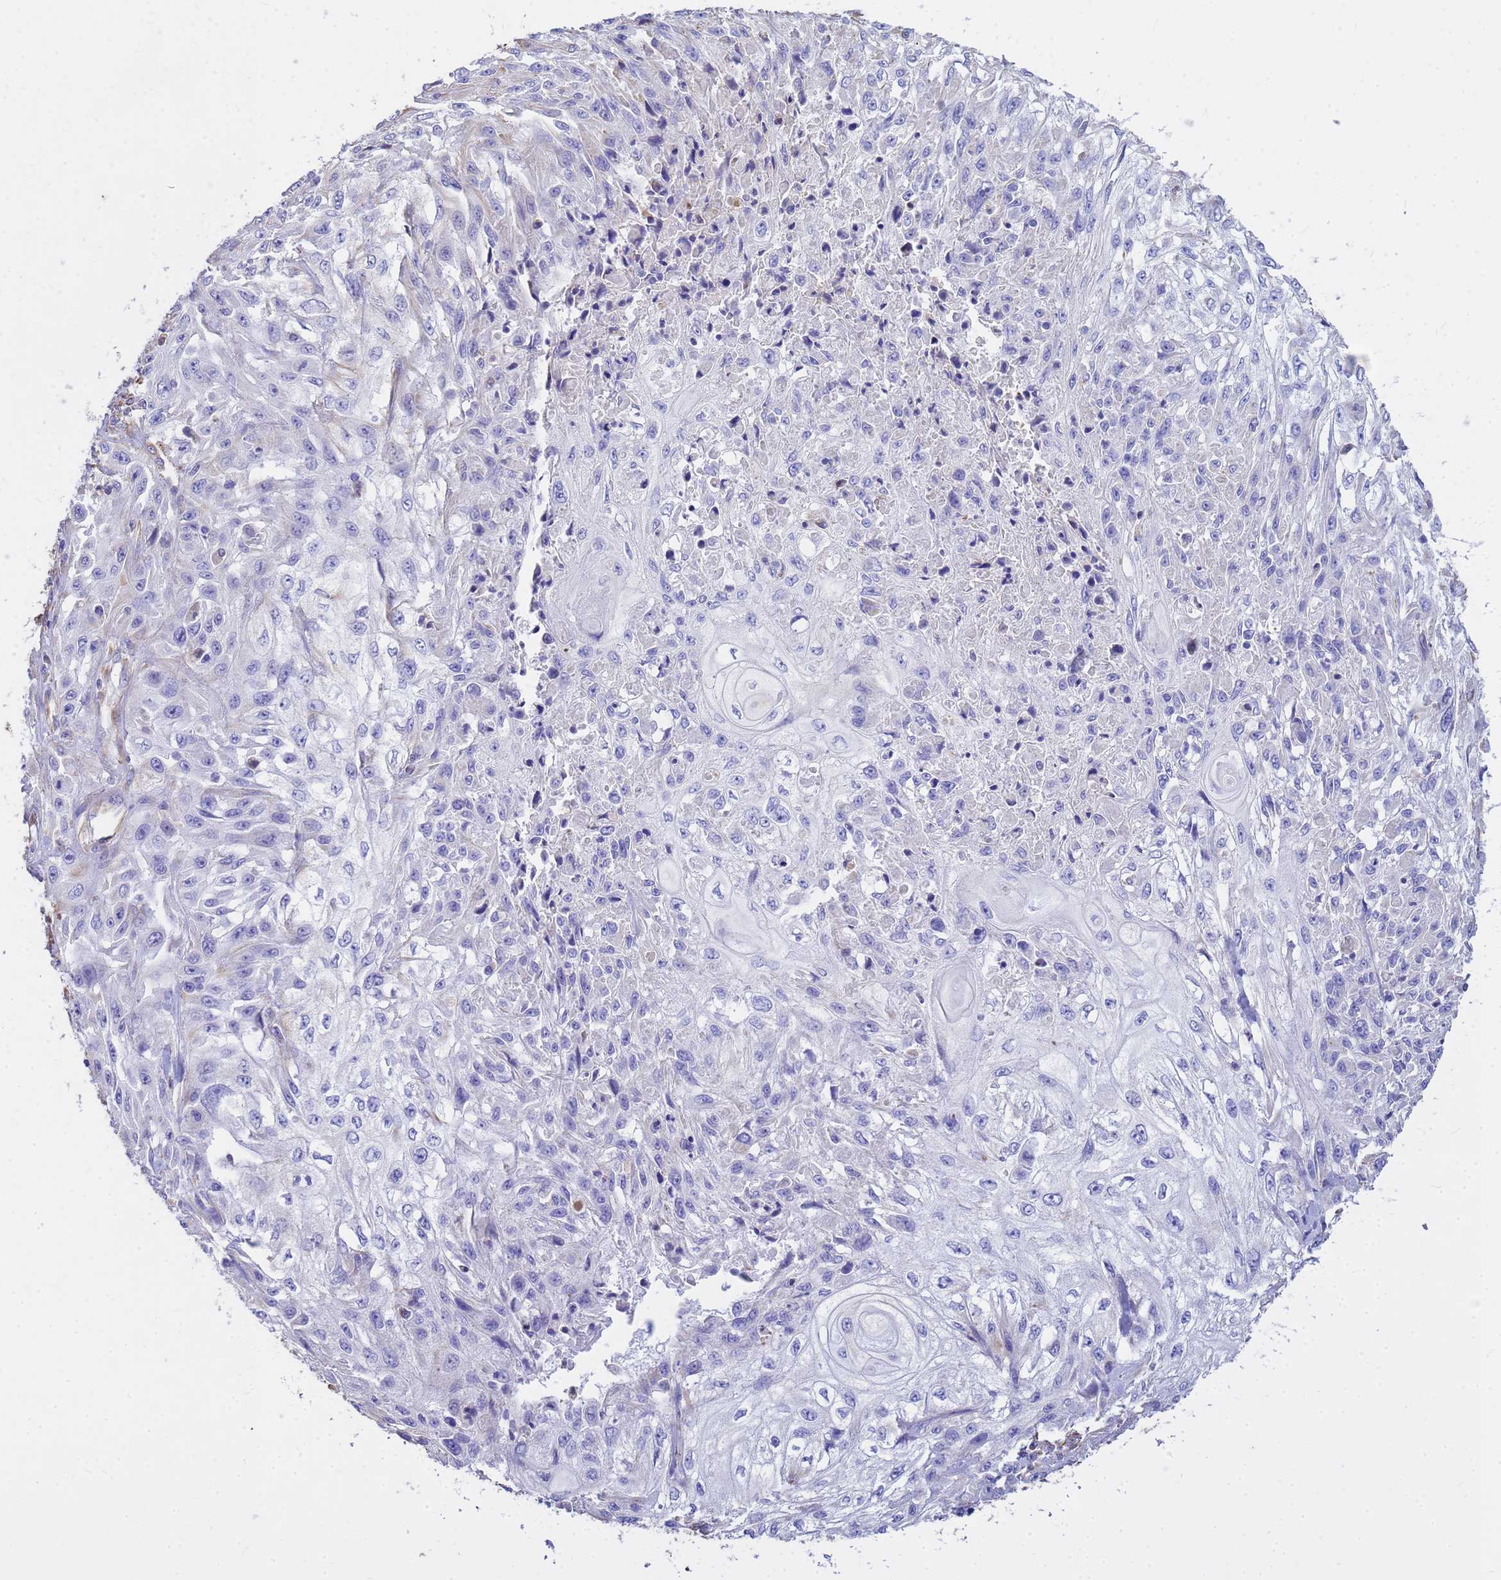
{"staining": {"intensity": "negative", "quantity": "none", "location": "none"}, "tissue": "skin cancer", "cell_type": "Tumor cells", "image_type": "cancer", "snomed": [{"axis": "morphology", "description": "Squamous cell carcinoma, NOS"}, {"axis": "morphology", "description": "Squamous cell carcinoma, metastatic, NOS"}, {"axis": "topography", "description": "Skin"}, {"axis": "topography", "description": "Lymph node"}], "caption": "This image is of skin cancer (squamous cell carcinoma) stained with immunohistochemistry to label a protein in brown with the nuclei are counter-stained blue. There is no positivity in tumor cells. (IHC, brightfield microscopy, high magnification).", "gene": "TCEAL3", "patient": {"sex": "male", "age": 75}}